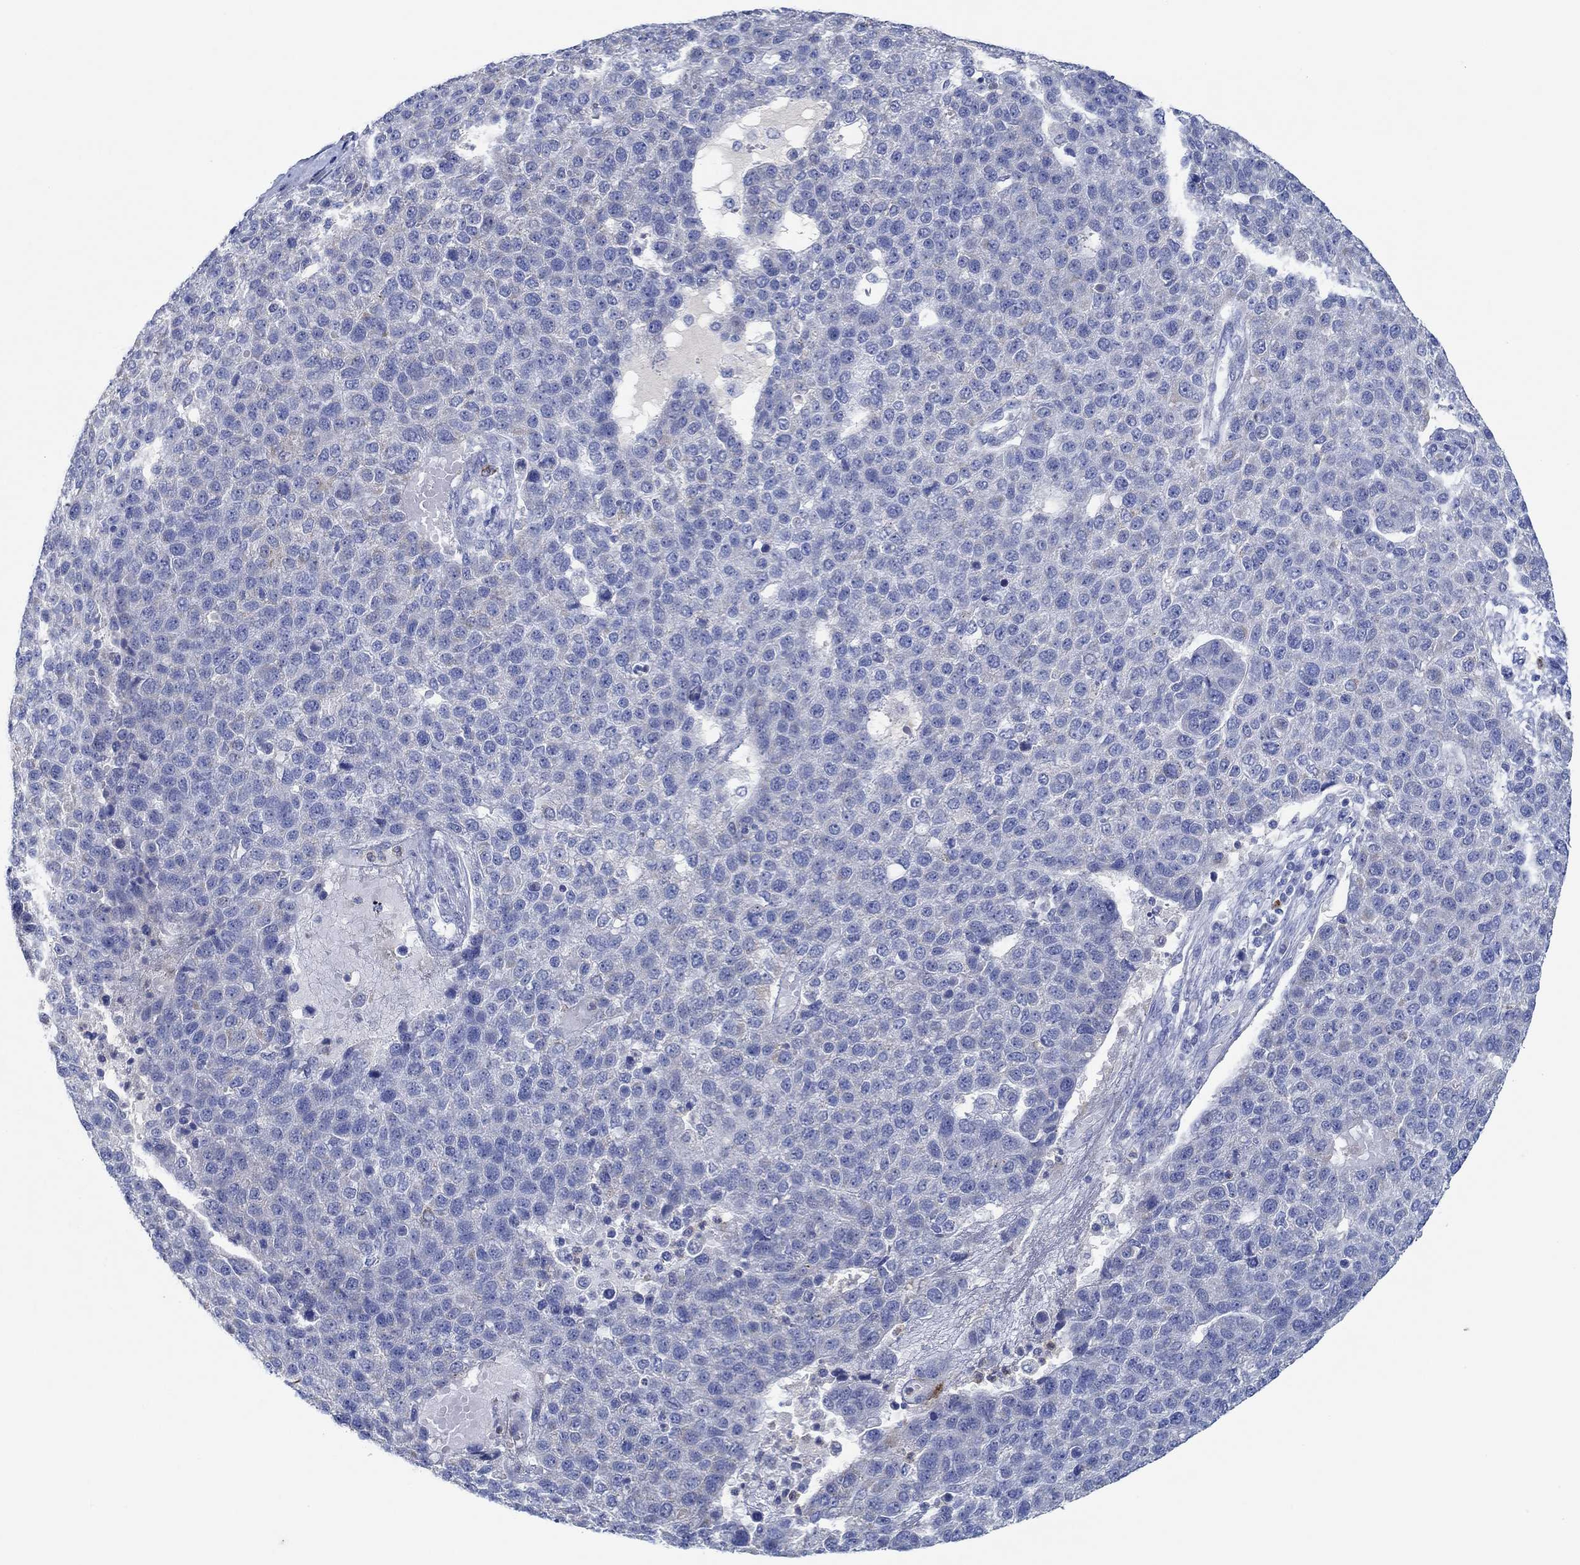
{"staining": {"intensity": "negative", "quantity": "none", "location": "none"}, "tissue": "pancreatic cancer", "cell_type": "Tumor cells", "image_type": "cancer", "snomed": [{"axis": "morphology", "description": "Adenocarcinoma, NOS"}, {"axis": "topography", "description": "Pancreas"}], "caption": "IHC photomicrograph of neoplastic tissue: pancreatic adenocarcinoma stained with DAB (3,3'-diaminobenzidine) exhibits no significant protein expression in tumor cells.", "gene": "CPM", "patient": {"sex": "female", "age": 61}}